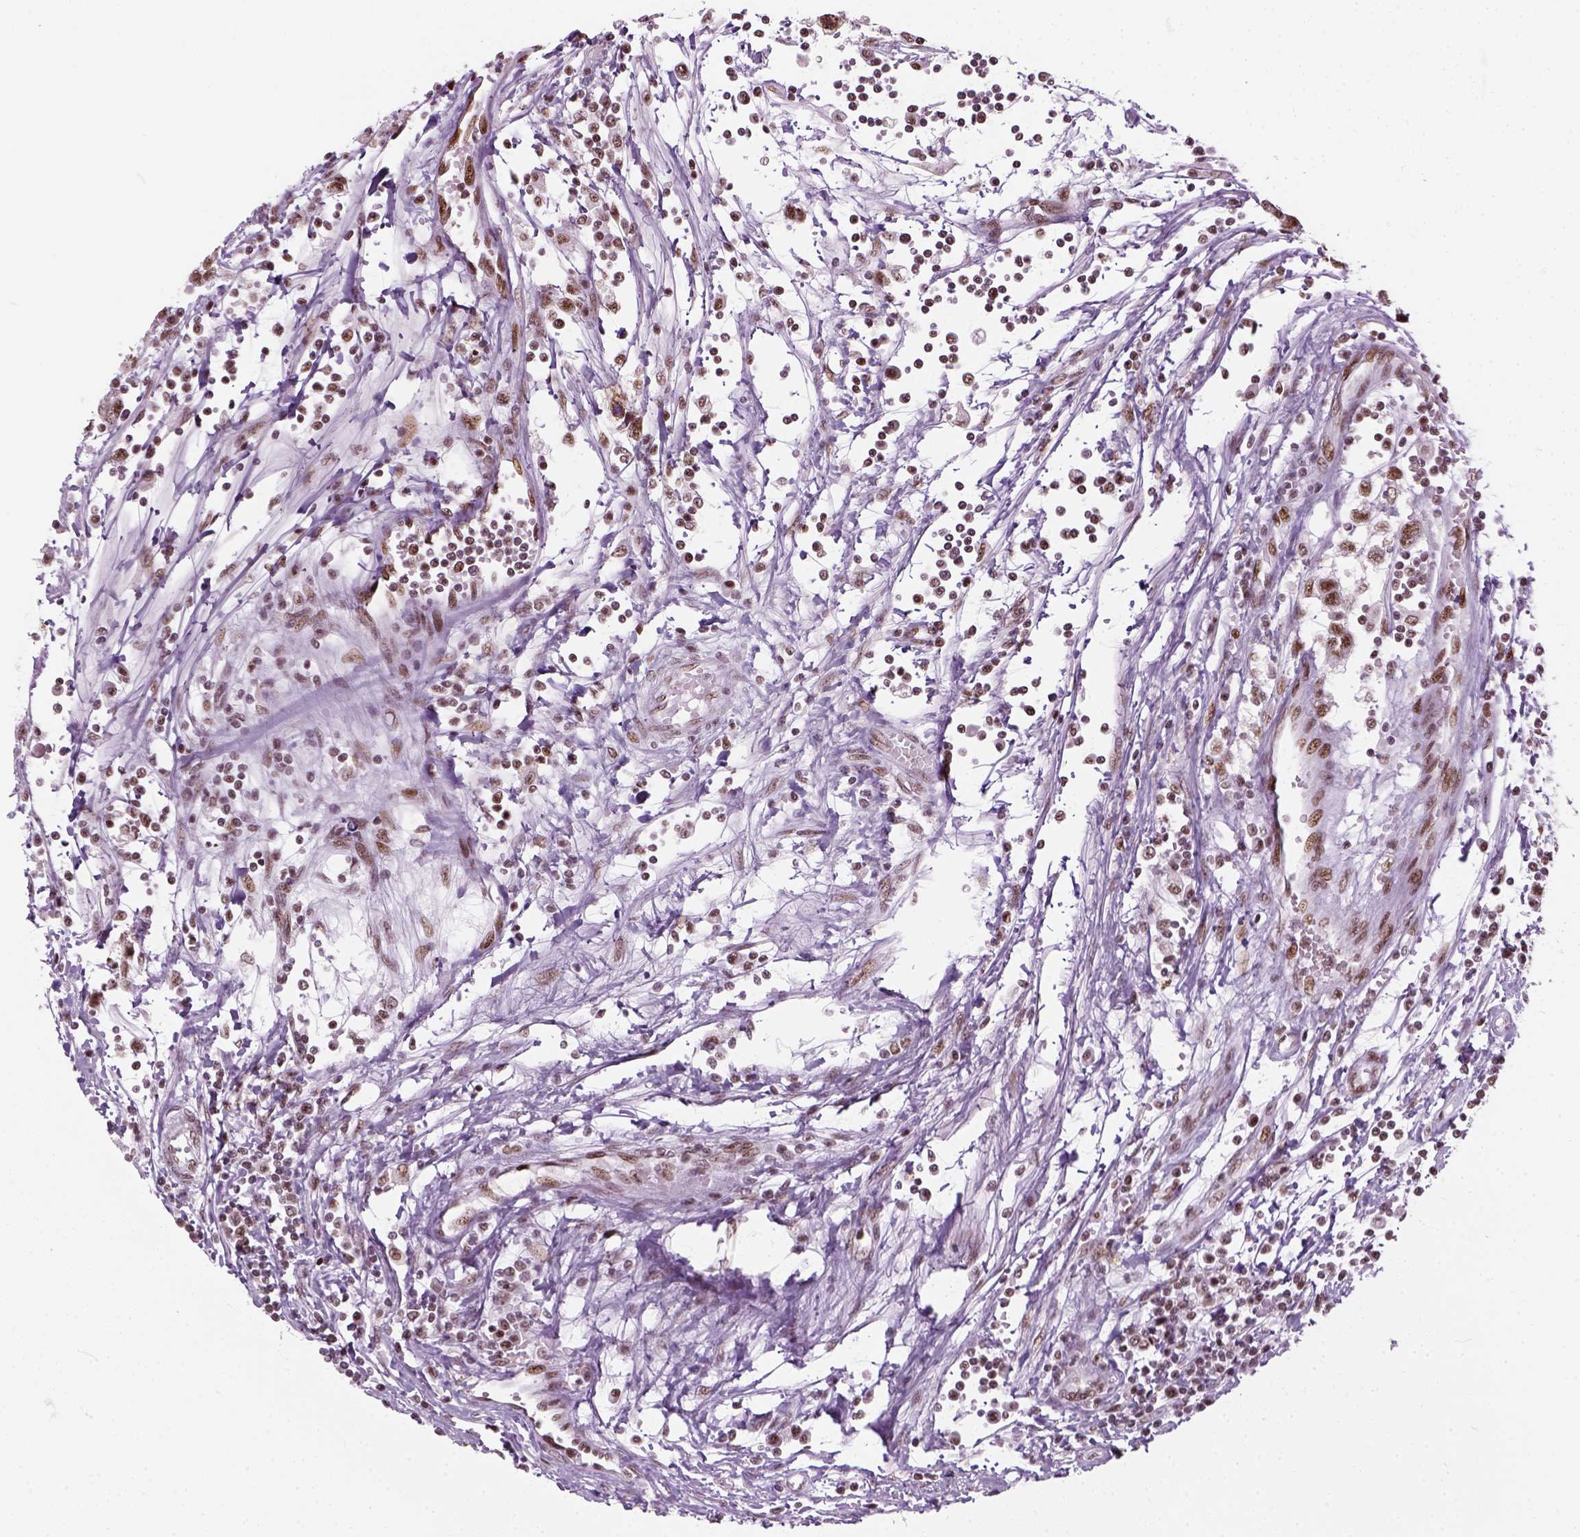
{"staining": {"intensity": "moderate", "quantity": ">75%", "location": "nuclear"}, "tissue": "testis cancer", "cell_type": "Tumor cells", "image_type": "cancer", "snomed": [{"axis": "morphology", "description": "Seminoma, NOS"}, {"axis": "topography", "description": "Testis"}], "caption": "A high-resolution image shows IHC staining of testis seminoma, which shows moderate nuclear staining in approximately >75% of tumor cells. The protein is shown in brown color, while the nuclei are stained blue.", "gene": "GTF2F1", "patient": {"sex": "male", "age": 34}}